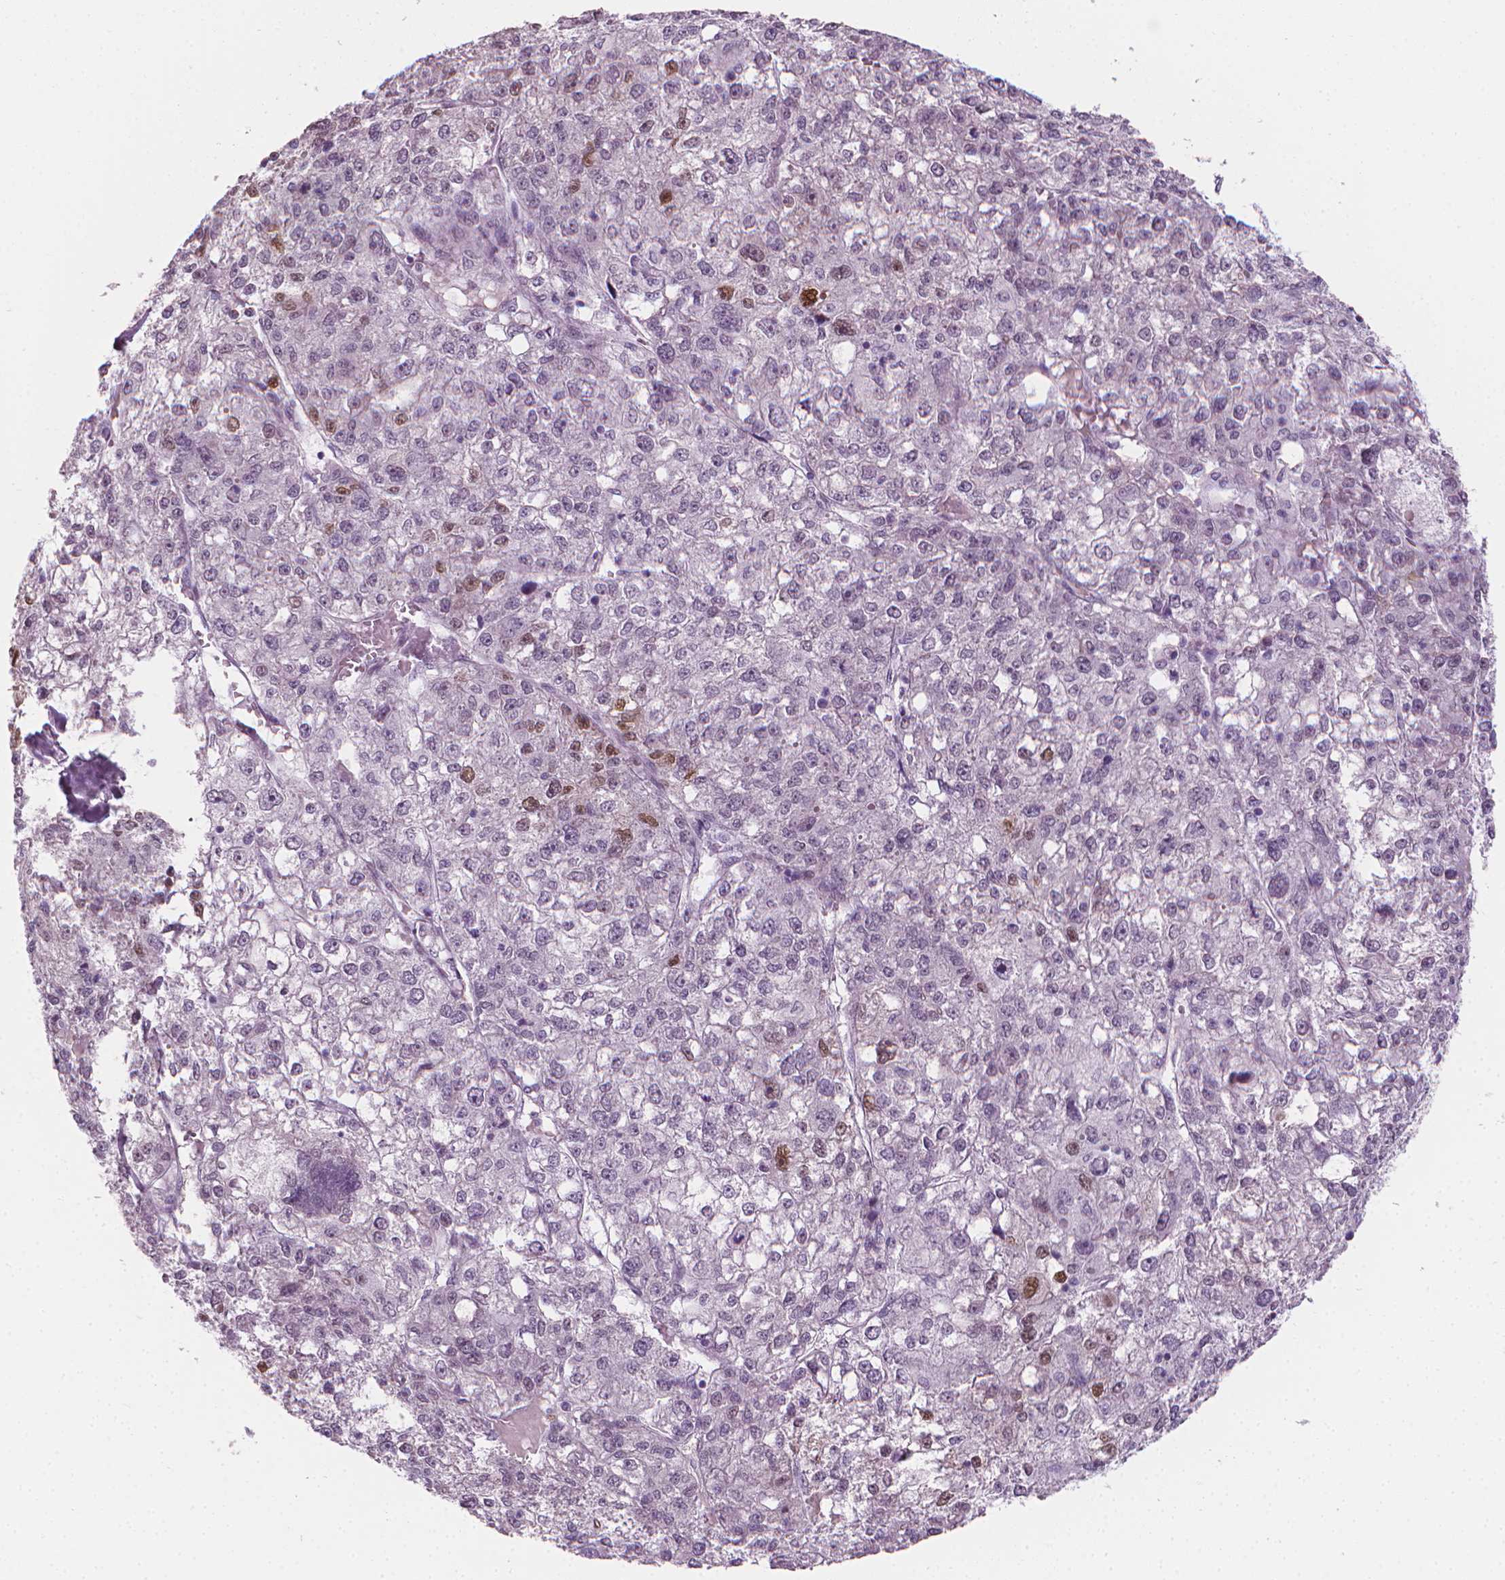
{"staining": {"intensity": "moderate", "quantity": "<25%", "location": "nuclear"}, "tissue": "liver cancer", "cell_type": "Tumor cells", "image_type": "cancer", "snomed": [{"axis": "morphology", "description": "Carcinoma, Hepatocellular, NOS"}, {"axis": "topography", "description": "Liver"}], "caption": "Human liver hepatocellular carcinoma stained with a brown dye exhibits moderate nuclear positive expression in approximately <25% of tumor cells.", "gene": "CDKN1C", "patient": {"sex": "male", "age": 56}}